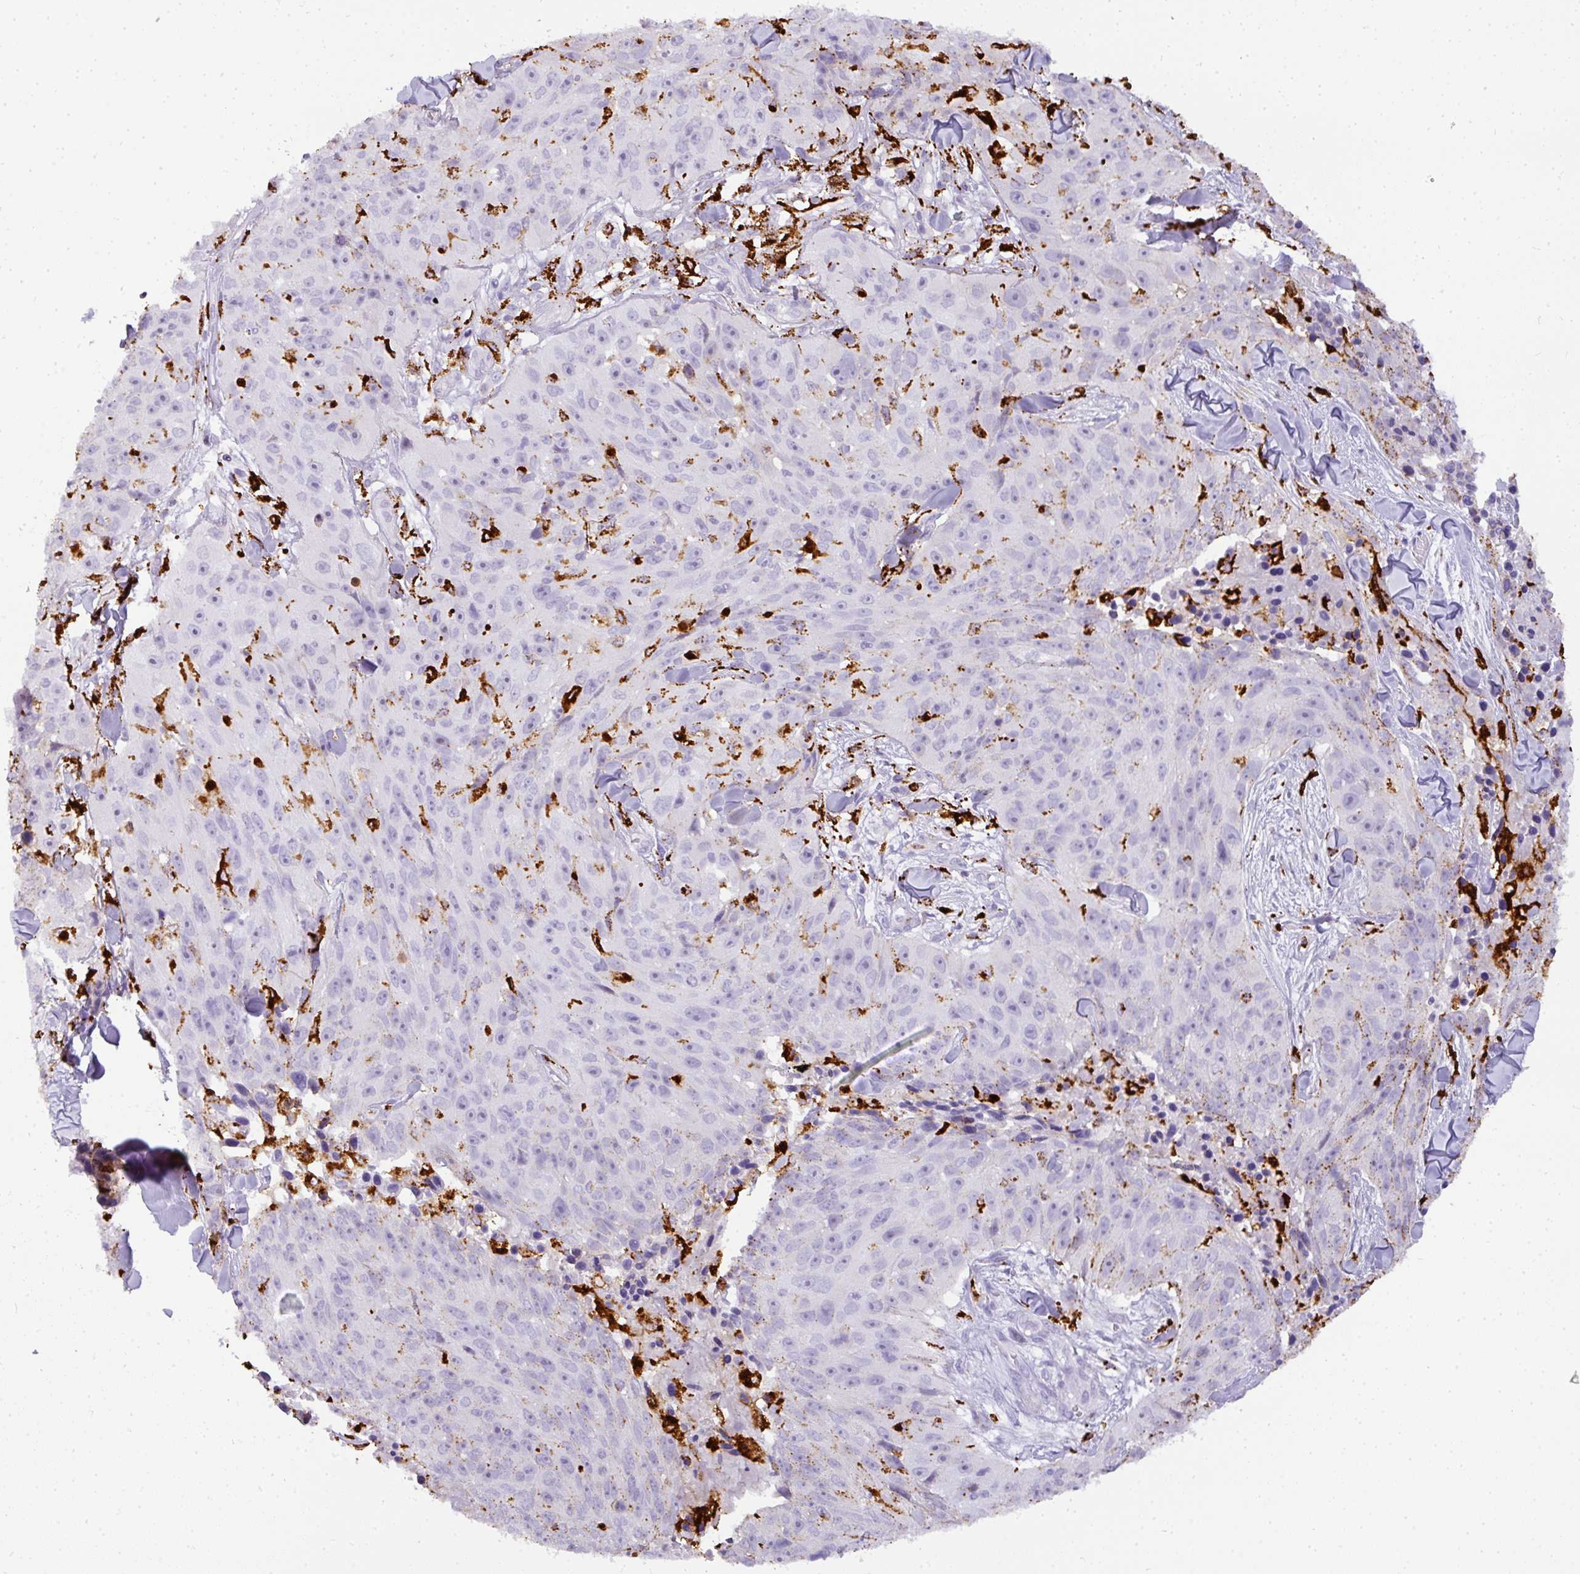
{"staining": {"intensity": "negative", "quantity": "none", "location": "none"}, "tissue": "skin cancer", "cell_type": "Tumor cells", "image_type": "cancer", "snomed": [{"axis": "morphology", "description": "Squamous cell carcinoma, NOS"}, {"axis": "topography", "description": "Skin"}], "caption": "The image shows no staining of tumor cells in skin cancer (squamous cell carcinoma).", "gene": "MMACHC", "patient": {"sex": "female", "age": 87}}